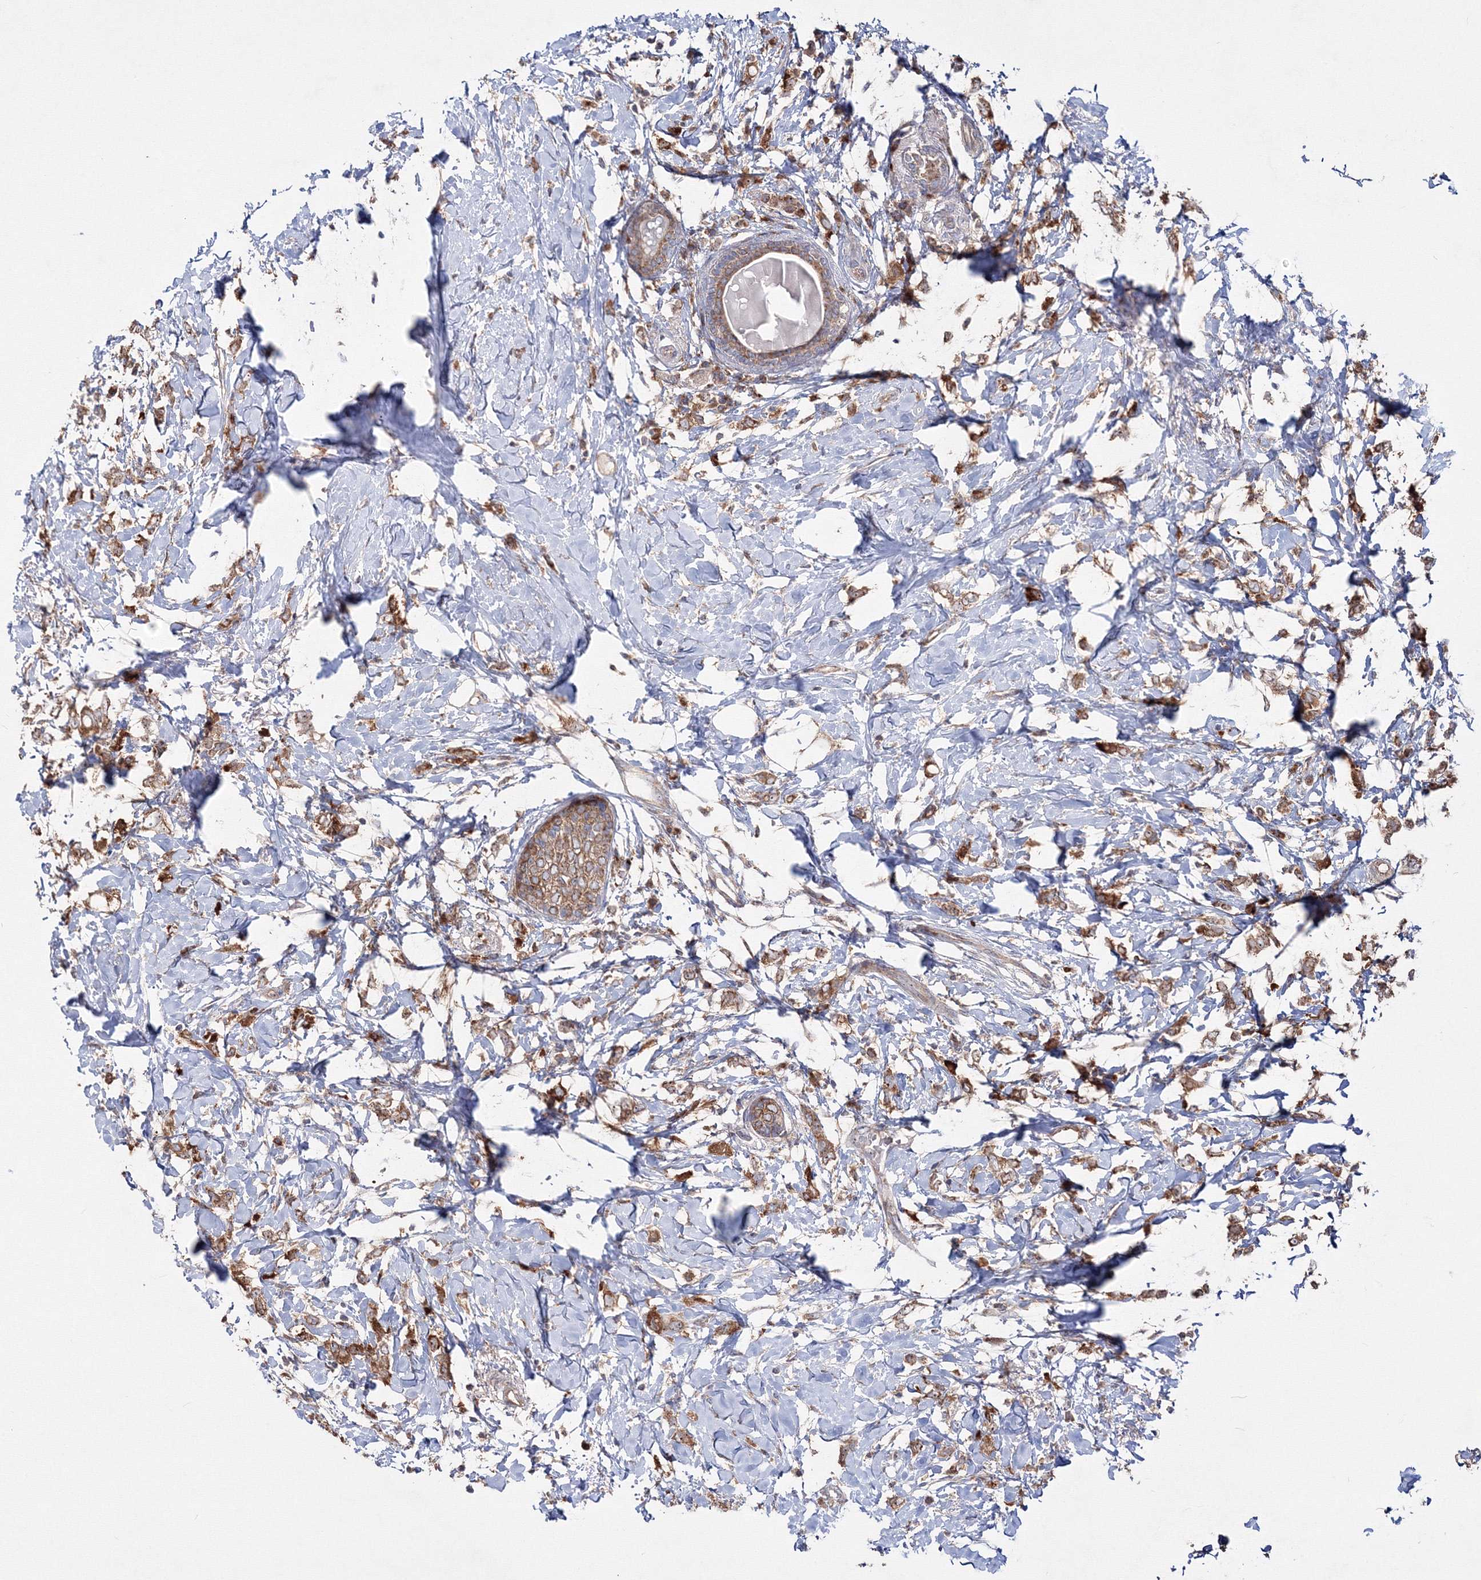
{"staining": {"intensity": "moderate", "quantity": ">75%", "location": "cytoplasmic/membranous"}, "tissue": "breast cancer", "cell_type": "Tumor cells", "image_type": "cancer", "snomed": [{"axis": "morphology", "description": "Normal tissue, NOS"}, {"axis": "morphology", "description": "Lobular carcinoma"}, {"axis": "topography", "description": "Breast"}], "caption": "IHC of human lobular carcinoma (breast) demonstrates medium levels of moderate cytoplasmic/membranous expression in approximately >75% of tumor cells.", "gene": "PEX13", "patient": {"sex": "female", "age": 47}}